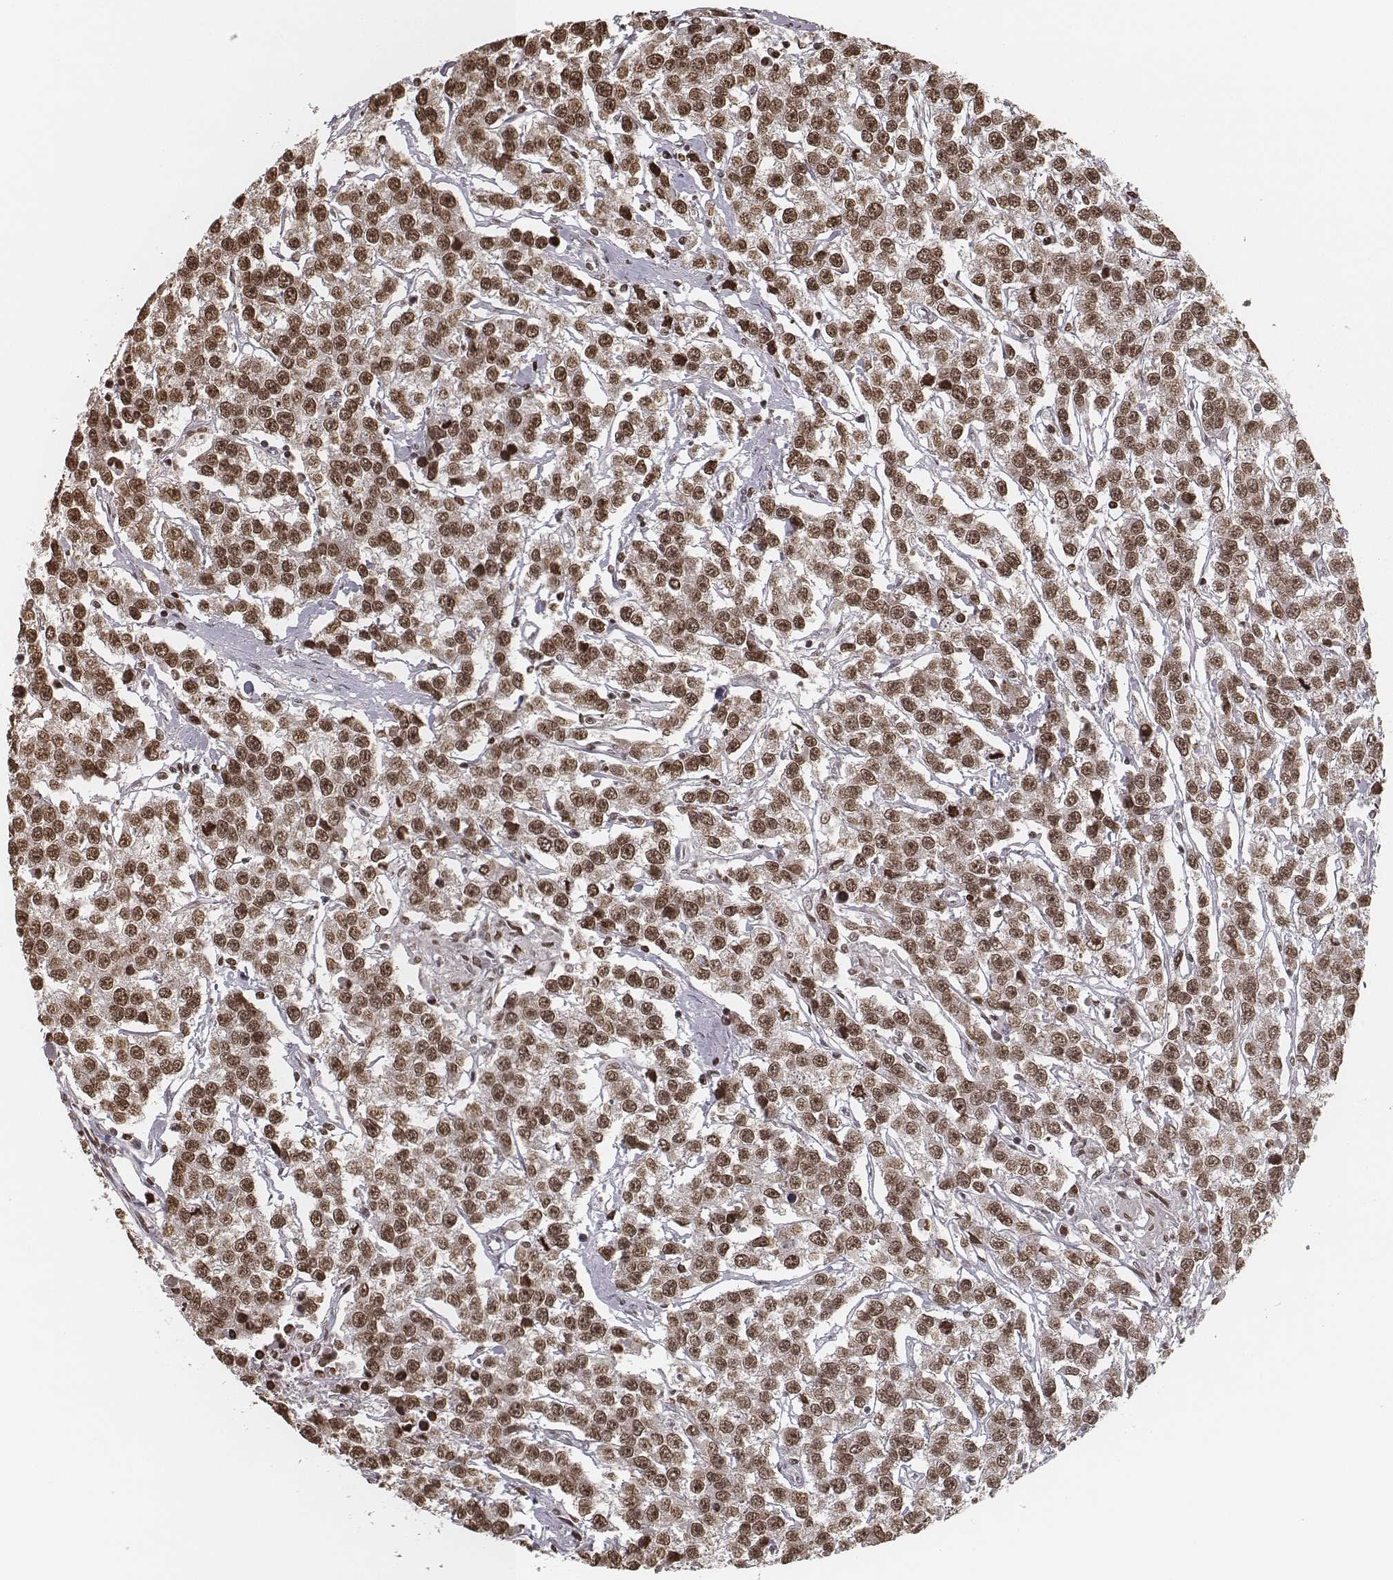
{"staining": {"intensity": "strong", "quantity": ">75%", "location": "nuclear"}, "tissue": "testis cancer", "cell_type": "Tumor cells", "image_type": "cancer", "snomed": [{"axis": "morphology", "description": "Seminoma, NOS"}, {"axis": "topography", "description": "Testis"}], "caption": "This is an image of immunohistochemistry staining of seminoma (testis), which shows strong expression in the nuclear of tumor cells.", "gene": "HMGA2", "patient": {"sex": "male", "age": 59}}